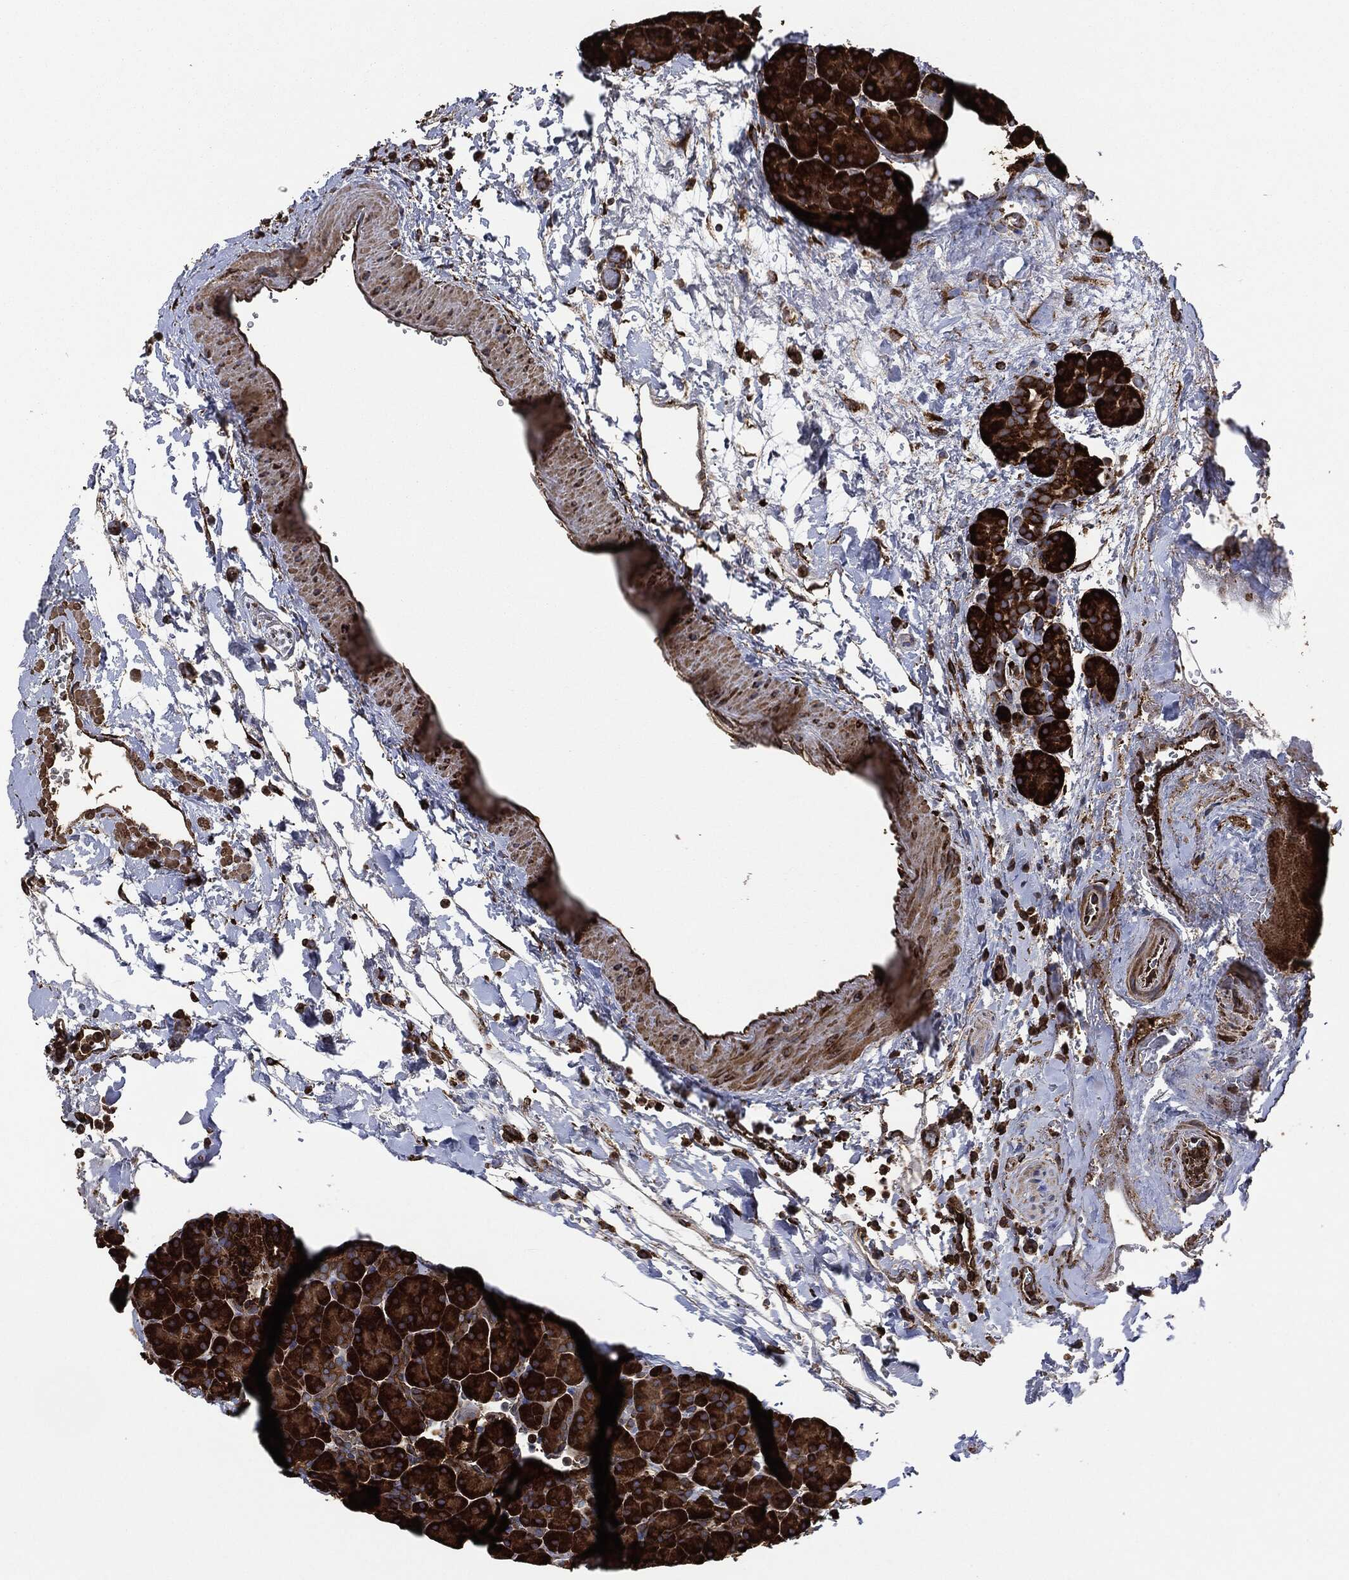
{"staining": {"intensity": "strong", "quantity": ">75%", "location": "cytoplasmic/membranous"}, "tissue": "pancreas", "cell_type": "Exocrine glandular cells", "image_type": "normal", "snomed": [{"axis": "morphology", "description": "Normal tissue, NOS"}, {"axis": "topography", "description": "Pancreas"}], "caption": "A micrograph of human pancreas stained for a protein shows strong cytoplasmic/membranous brown staining in exocrine glandular cells.", "gene": "AMFR", "patient": {"sex": "female", "age": 44}}